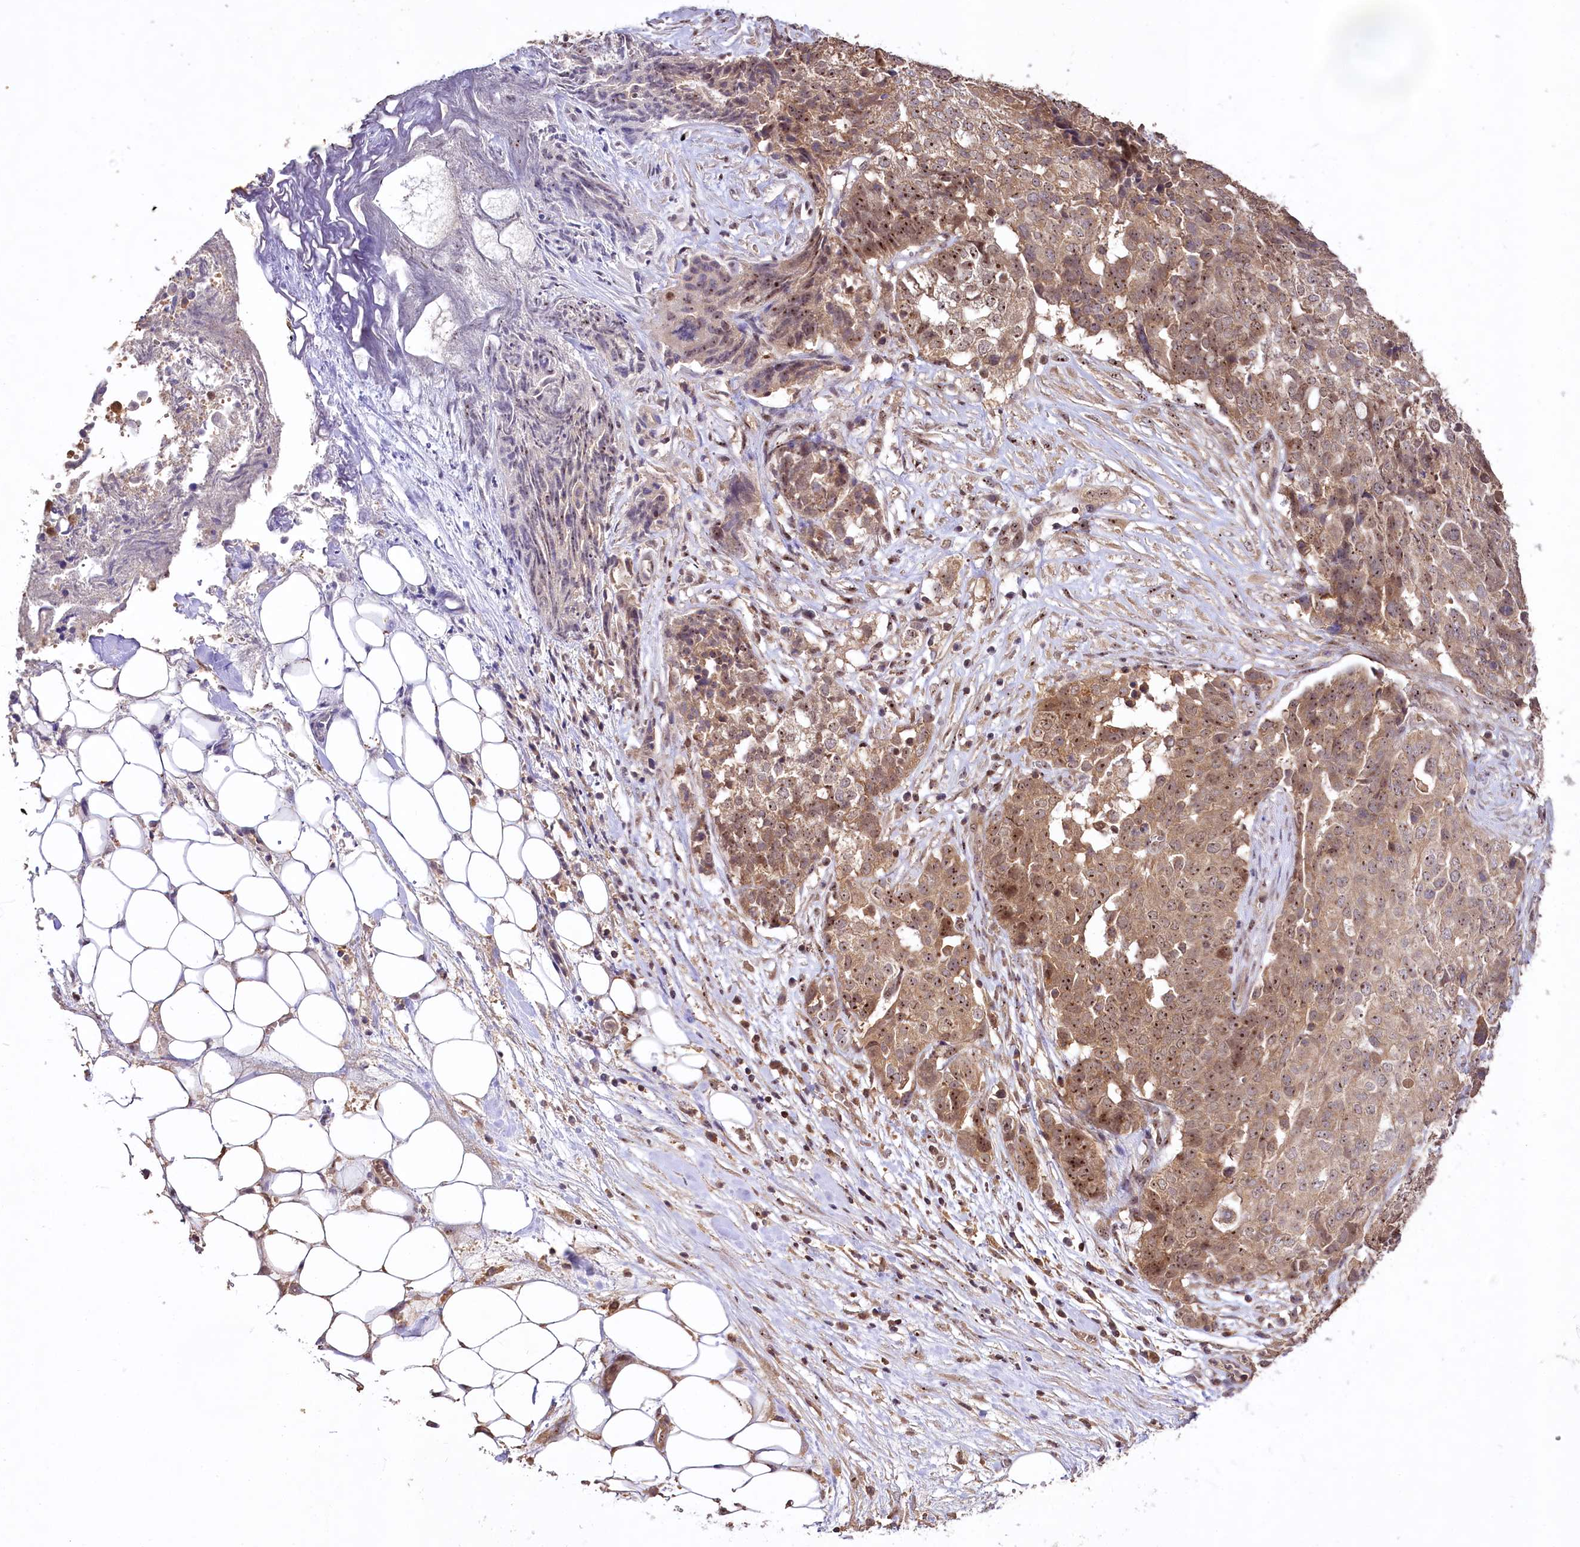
{"staining": {"intensity": "moderate", "quantity": ">75%", "location": "cytoplasmic/membranous,nuclear"}, "tissue": "ovarian cancer", "cell_type": "Tumor cells", "image_type": "cancer", "snomed": [{"axis": "morphology", "description": "Cystadenocarcinoma, serous, NOS"}, {"axis": "topography", "description": "Soft tissue"}, {"axis": "topography", "description": "Ovary"}], "caption": "Immunohistochemical staining of human serous cystadenocarcinoma (ovarian) demonstrates moderate cytoplasmic/membranous and nuclear protein staining in about >75% of tumor cells.", "gene": "RRP8", "patient": {"sex": "female", "age": 57}}